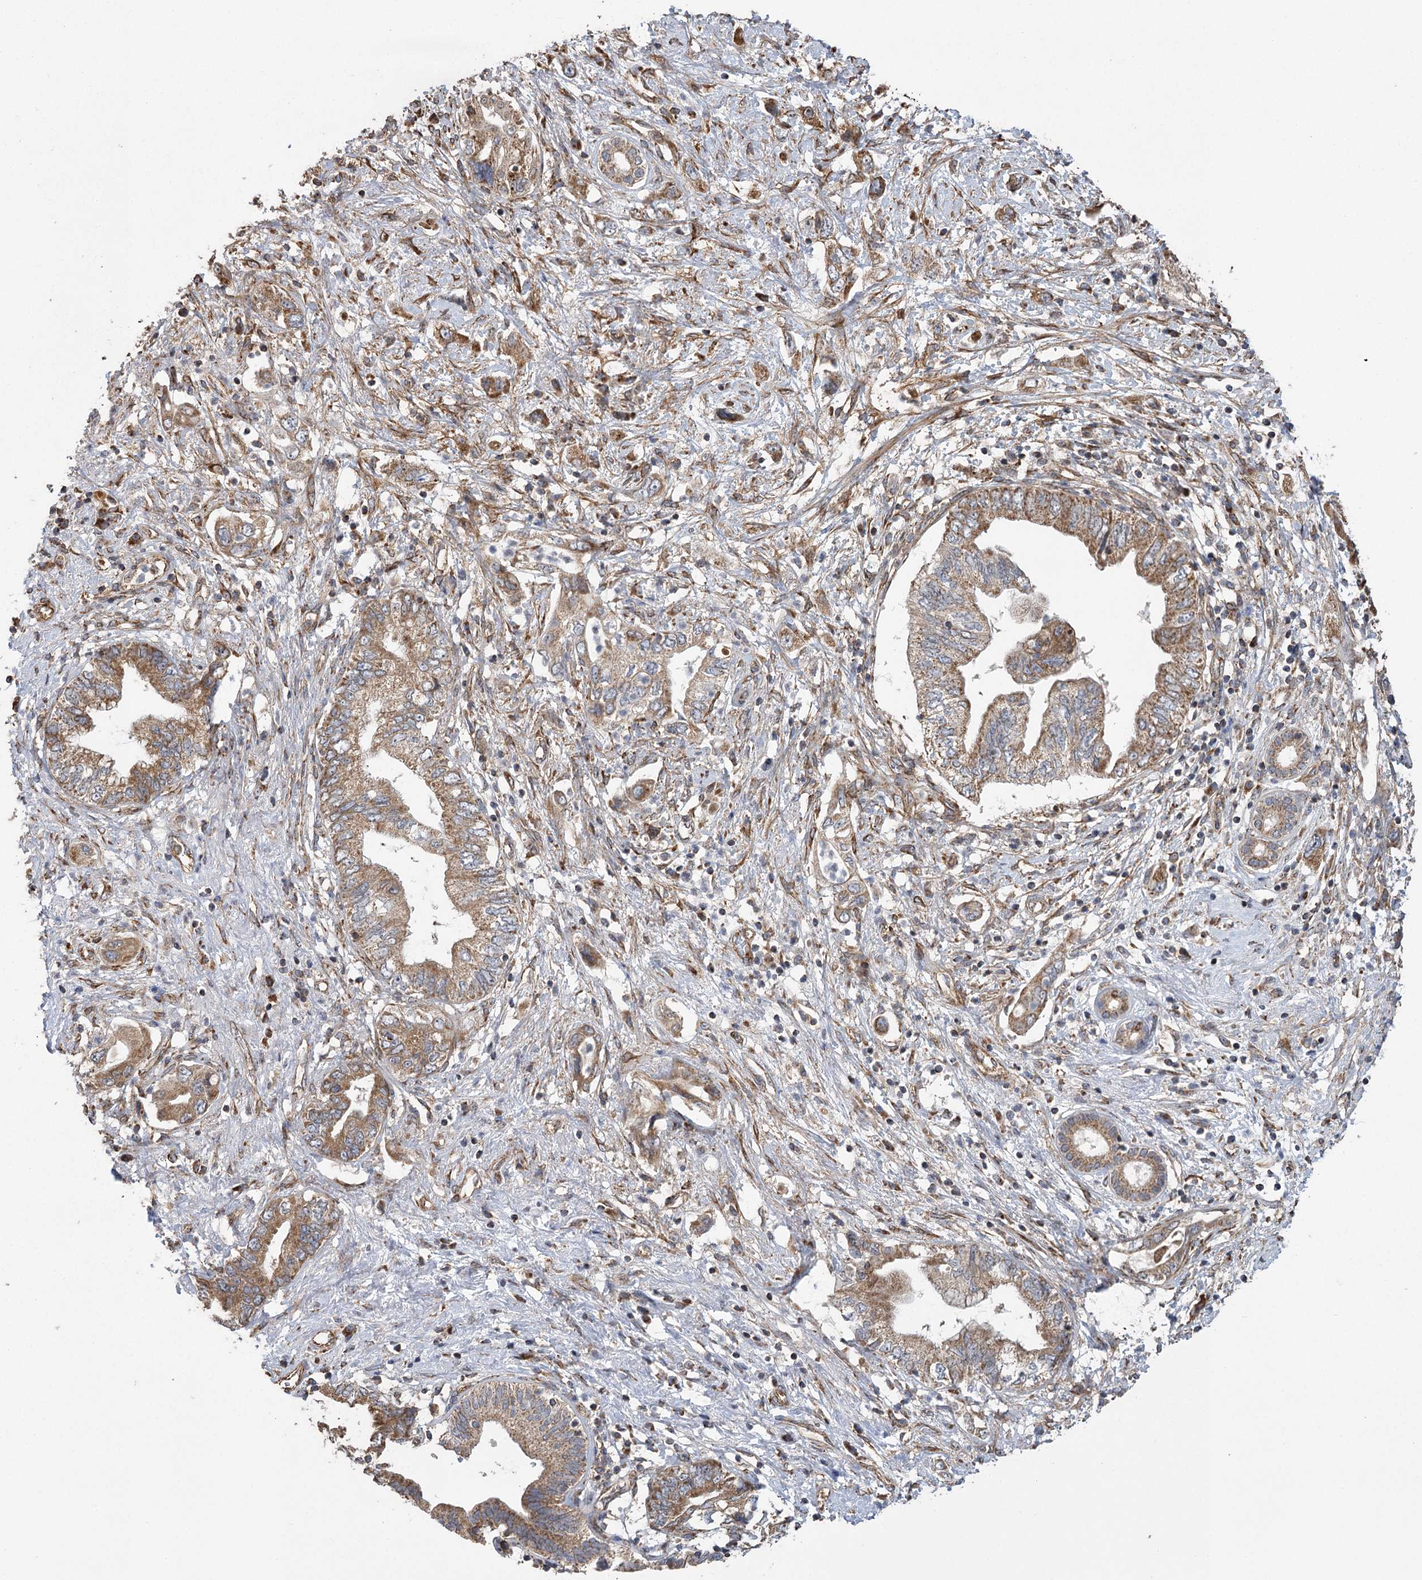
{"staining": {"intensity": "moderate", "quantity": ">75%", "location": "cytoplasmic/membranous"}, "tissue": "pancreatic cancer", "cell_type": "Tumor cells", "image_type": "cancer", "snomed": [{"axis": "morphology", "description": "Adenocarcinoma, NOS"}, {"axis": "topography", "description": "Pancreas"}], "caption": "Moderate cytoplasmic/membranous staining is present in approximately >75% of tumor cells in pancreatic adenocarcinoma. (brown staining indicates protein expression, while blue staining denotes nuclei).", "gene": "RWDD4", "patient": {"sex": "female", "age": 73}}